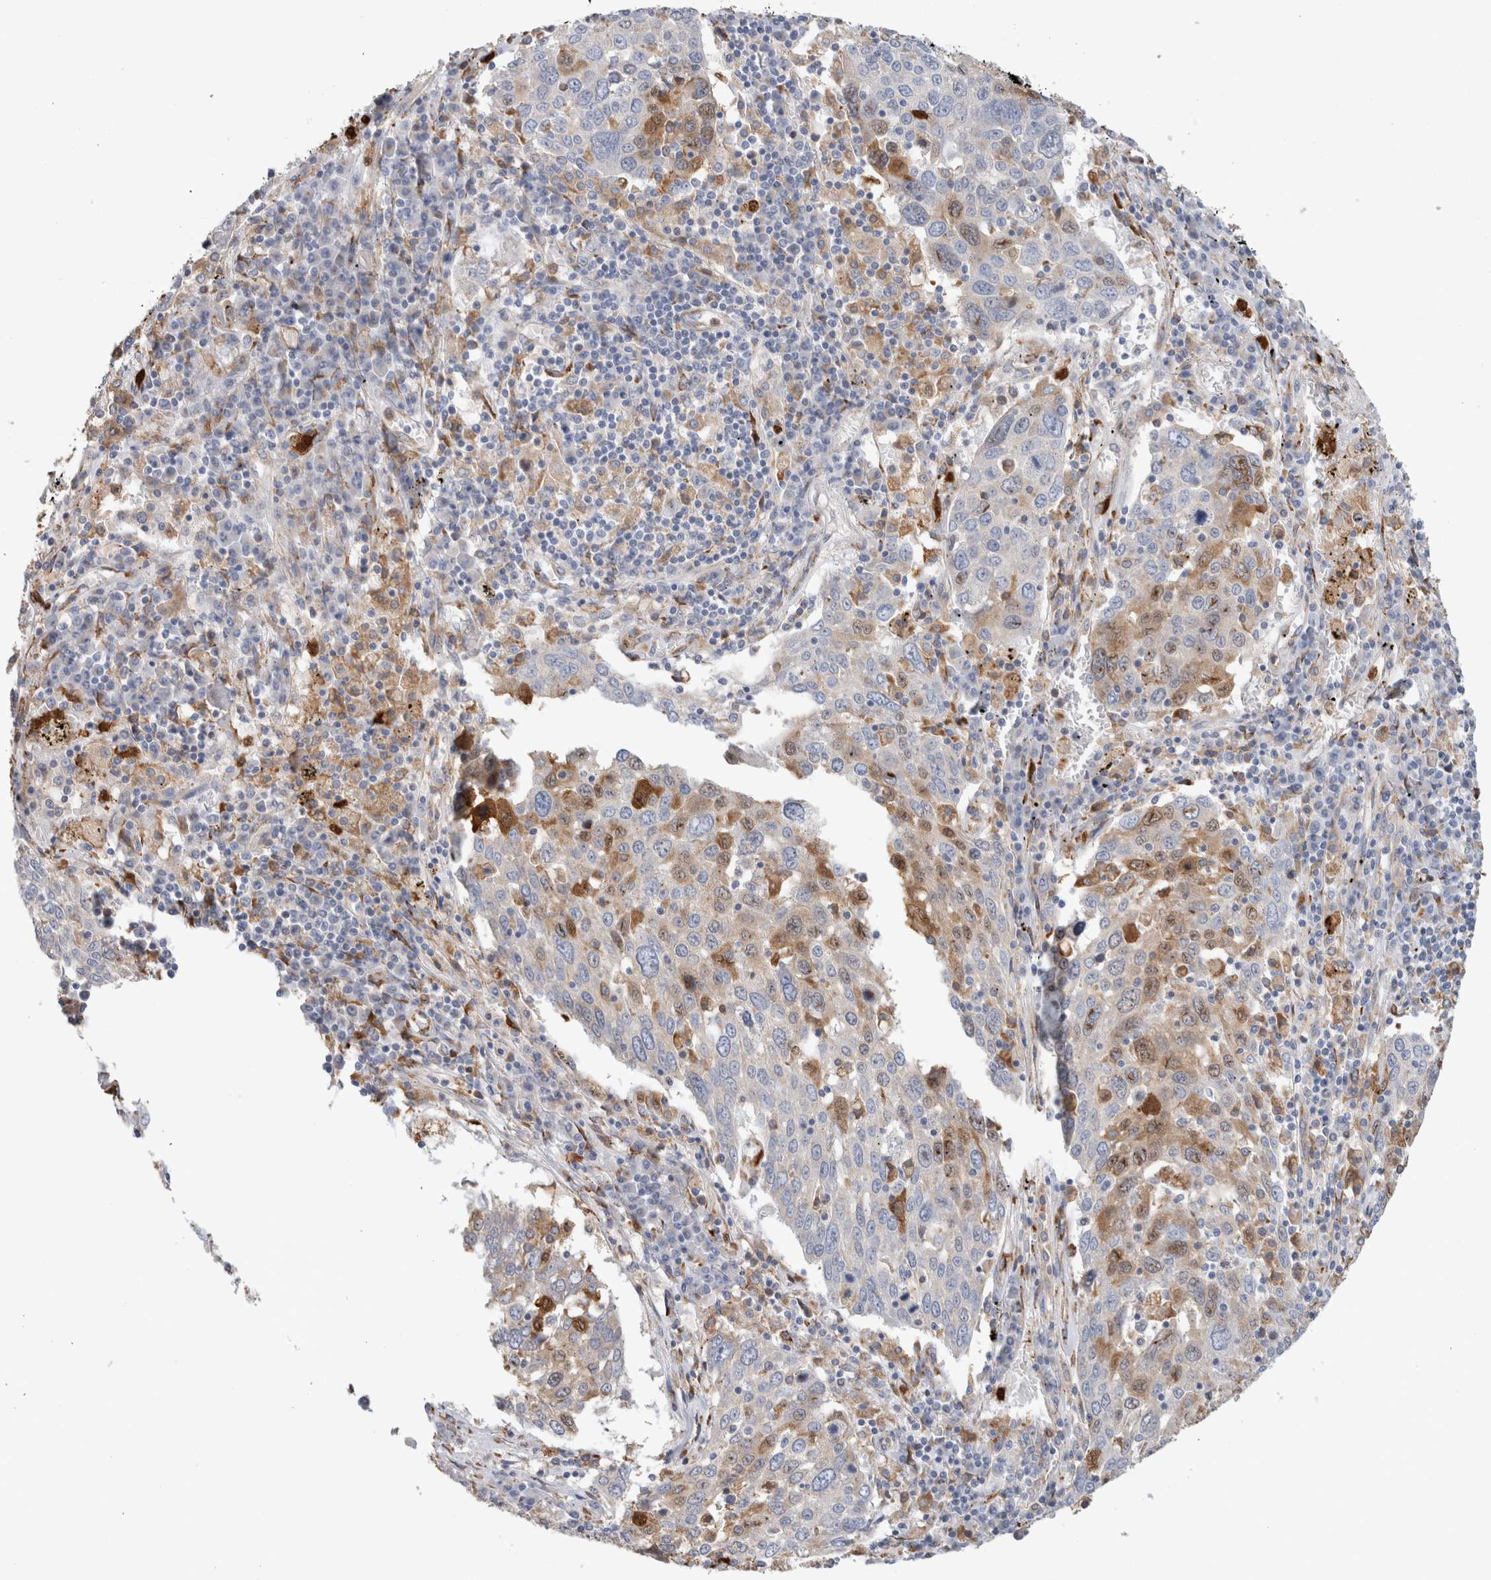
{"staining": {"intensity": "moderate", "quantity": "<25%", "location": "cytoplasmic/membranous"}, "tissue": "lung cancer", "cell_type": "Tumor cells", "image_type": "cancer", "snomed": [{"axis": "morphology", "description": "Squamous cell carcinoma, NOS"}, {"axis": "topography", "description": "Lung"}], "caption": "The immunohistochemical stain shows moderate cytoplasmic/membranous positivity in tumor cells of lung cancer (squamous cell carcinoma) tissue. Nuclei are stained in blue.", "gene": "P4HA1", "patient": {"sex": "male", "age": 65}}